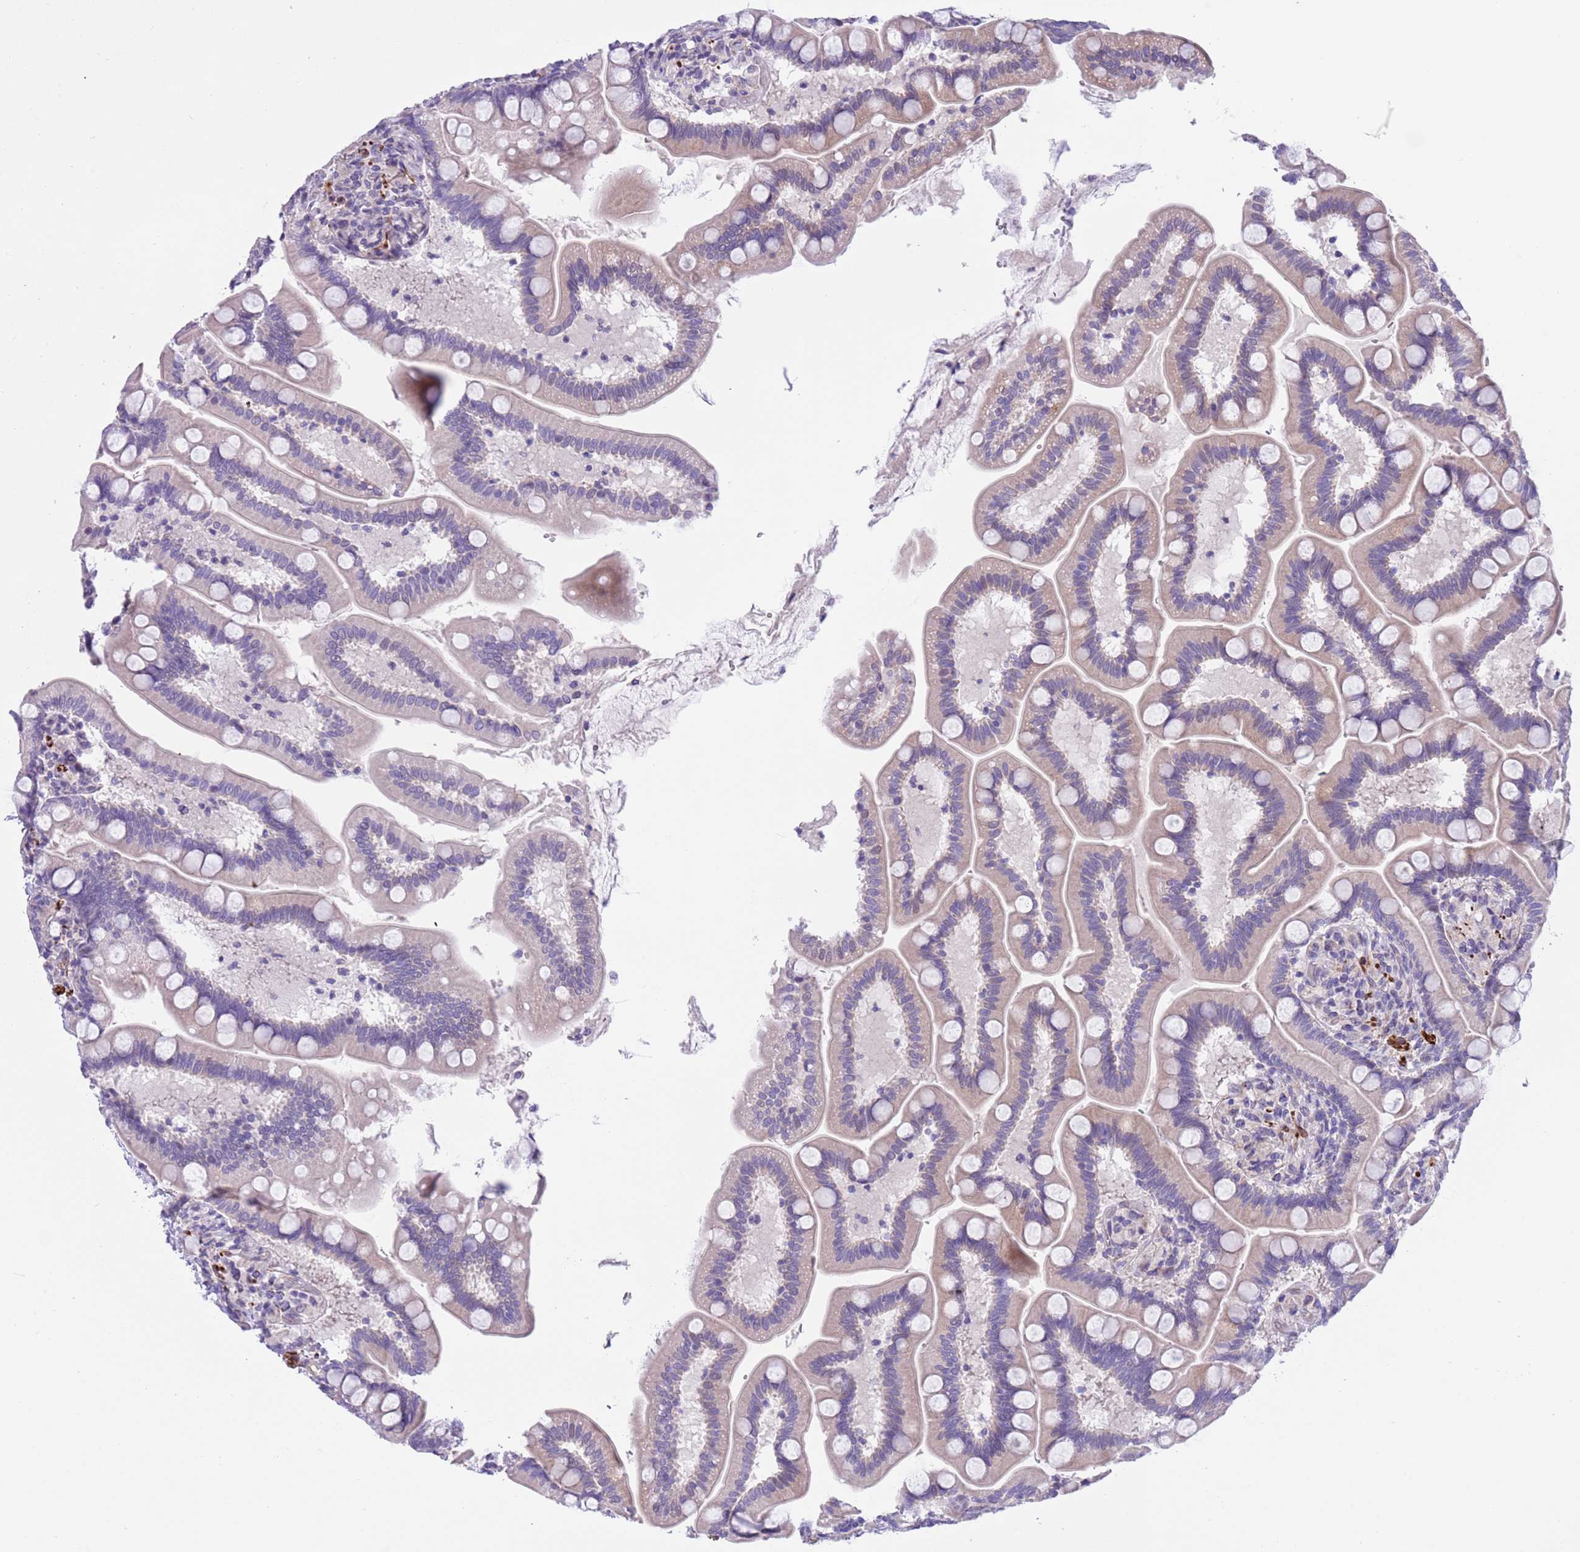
{"staining": {"intensity": "negative", "quantity": "none", "location": "none"}, "tissue": "small intestine", "cell_type": "Glandular cells", "image_type": "normal", "snomed": [{"axis": "morphology", "description": "Normal tissue, NOS"}, {"axis": "topography", "description": "Small intestine"}], "caption": "An image of small intestine stained for a protein demonstrates no brown staining in glandular cells. The staining was performed using DAB (3,3'-diaminobenzidine) to visualize the protein expression in brown, while the nuclei were stained in blue with hematoxylin (Magnification: 20x).", "gene": "NET1", "patient": {"sex": "female", "age": 64}}